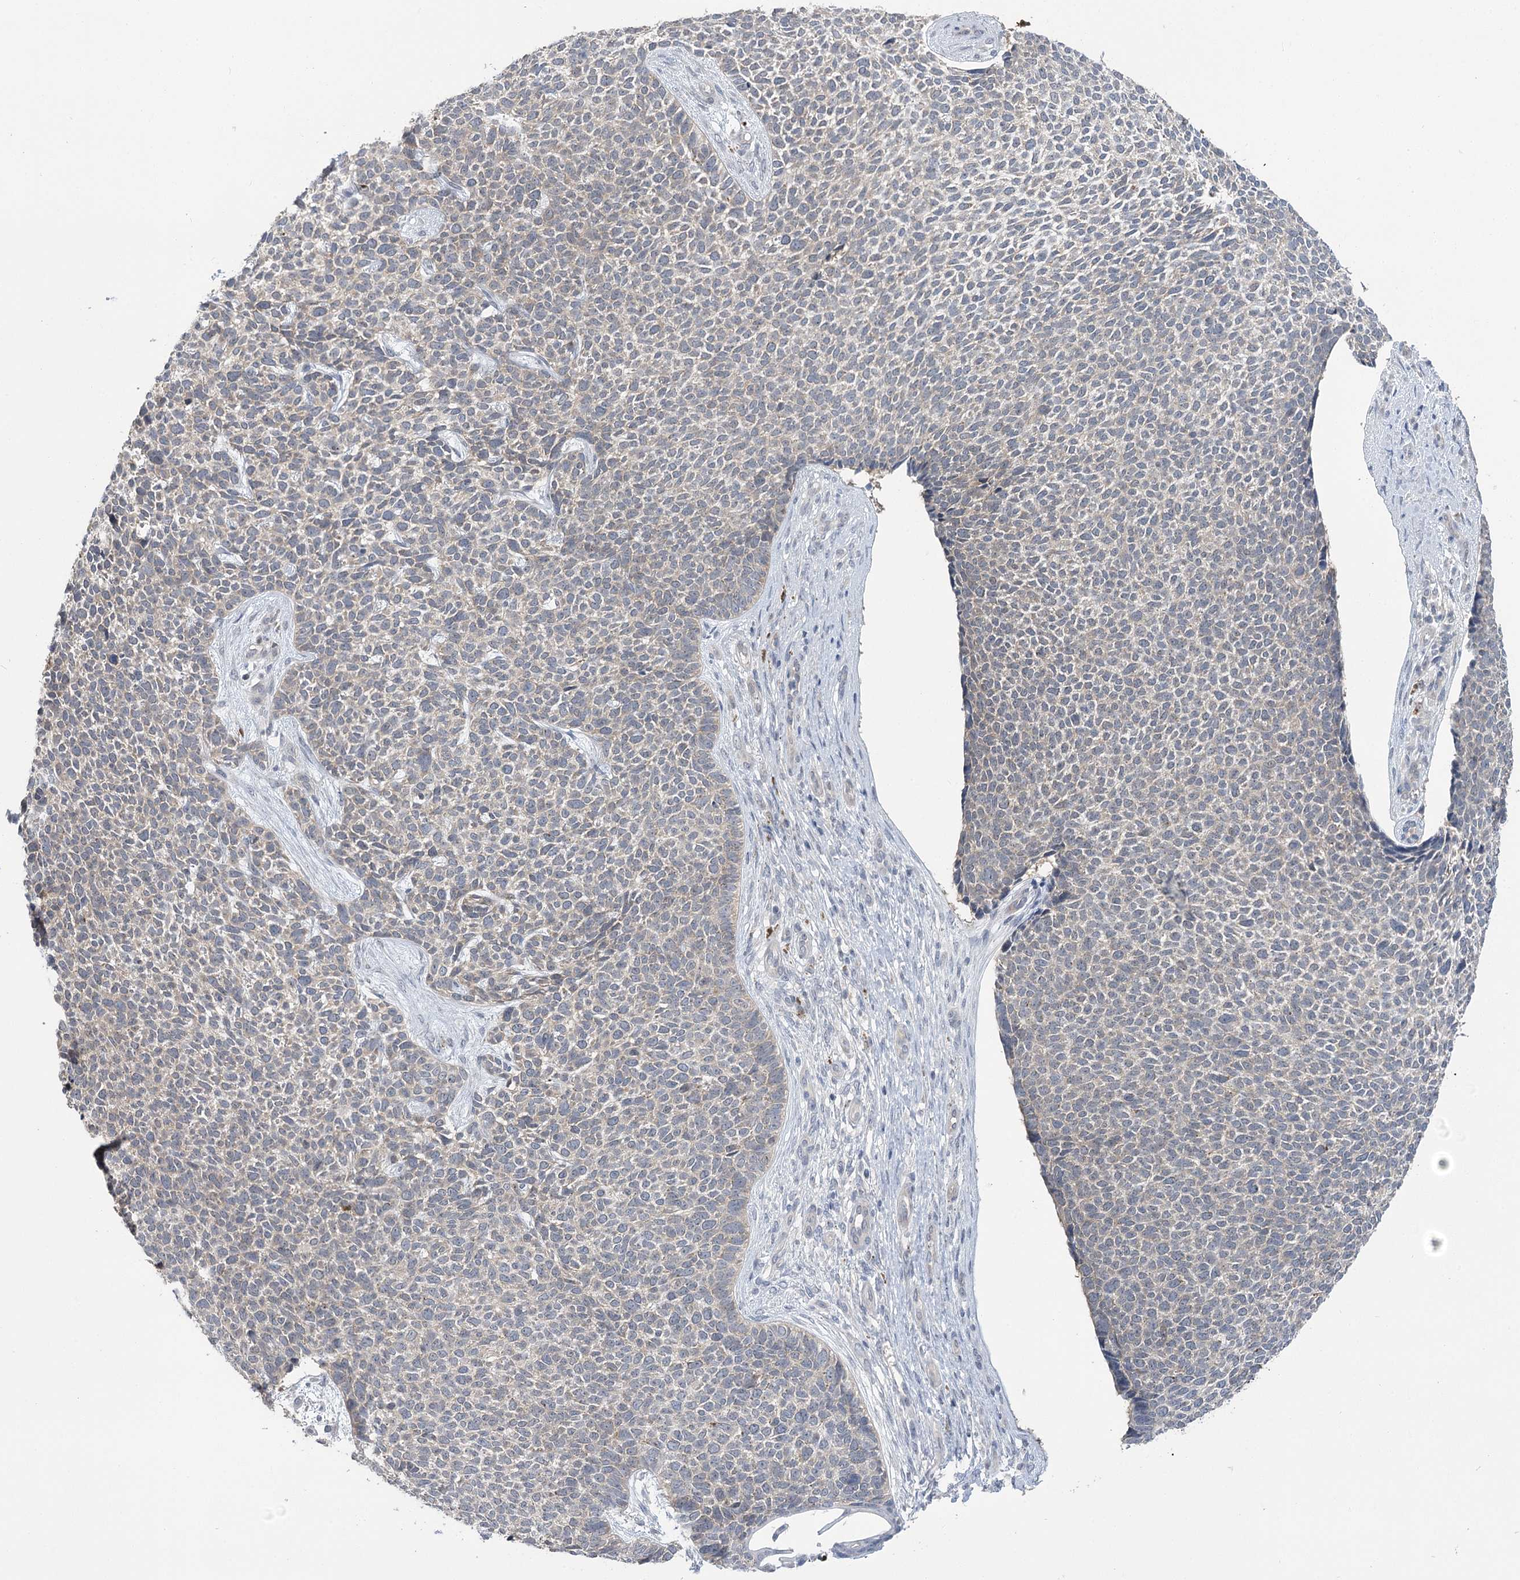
{"staining": {"intensity": "weak", "quantity": "<25%", "location": "cytoplasmic/membranous"}, "tissue": "skin cancer", "cell_type": "Tumor cells", "image_type": "cancer", "snomed": [{"axis": "morphology", "description": "Basal cell carcinoma"}, {"axis": "topography", "description": "Skin"}], "caption": "Basal cell carcinoma (skin) stained for a protein using immunohistochemistry displays no staining tumor cells.", "gene": "PHYHIPL", "patient": {"sex": "female", "age": 84}}